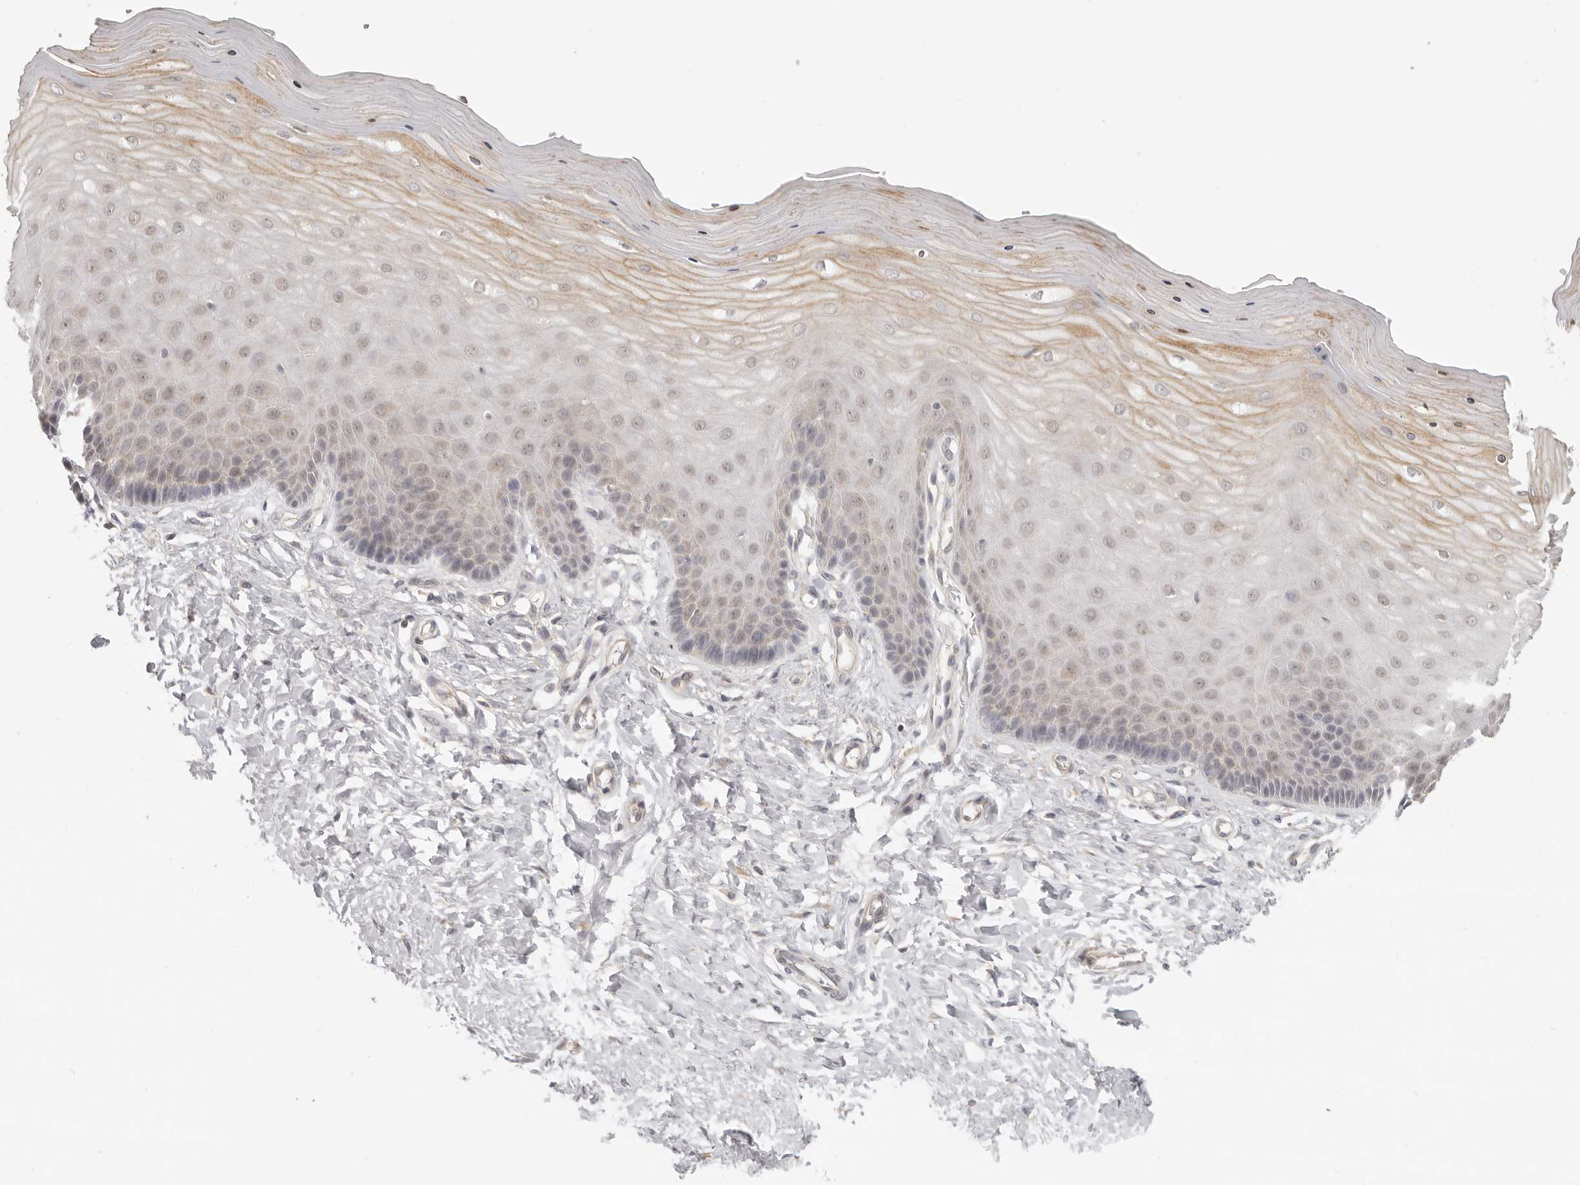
{"staining": {"intensity": "moderate", "quantity": "25%-75%", "location": "cytoplasmic/membranous"}, "tissue": "cervix", "cell_type": "Glandular cells", "image_type": "normal", "snomed": [{"axis": "morphology", "description": "Normal tissue, NOS"}, {"axis": "topography", "description": "Cervix"}], "caption": "Immunohistochemistry (IHC) micrograph of normal cervix: human cervix stained using IHC reveals medium levels of moderate protein expression localized specifically in the cytoplasmic/membranous of glandular cells, appearing as a cytoplasmic/membranous brown color.", "gene": "AHDC1", "patient": {"sex": "female", "age": 55}}